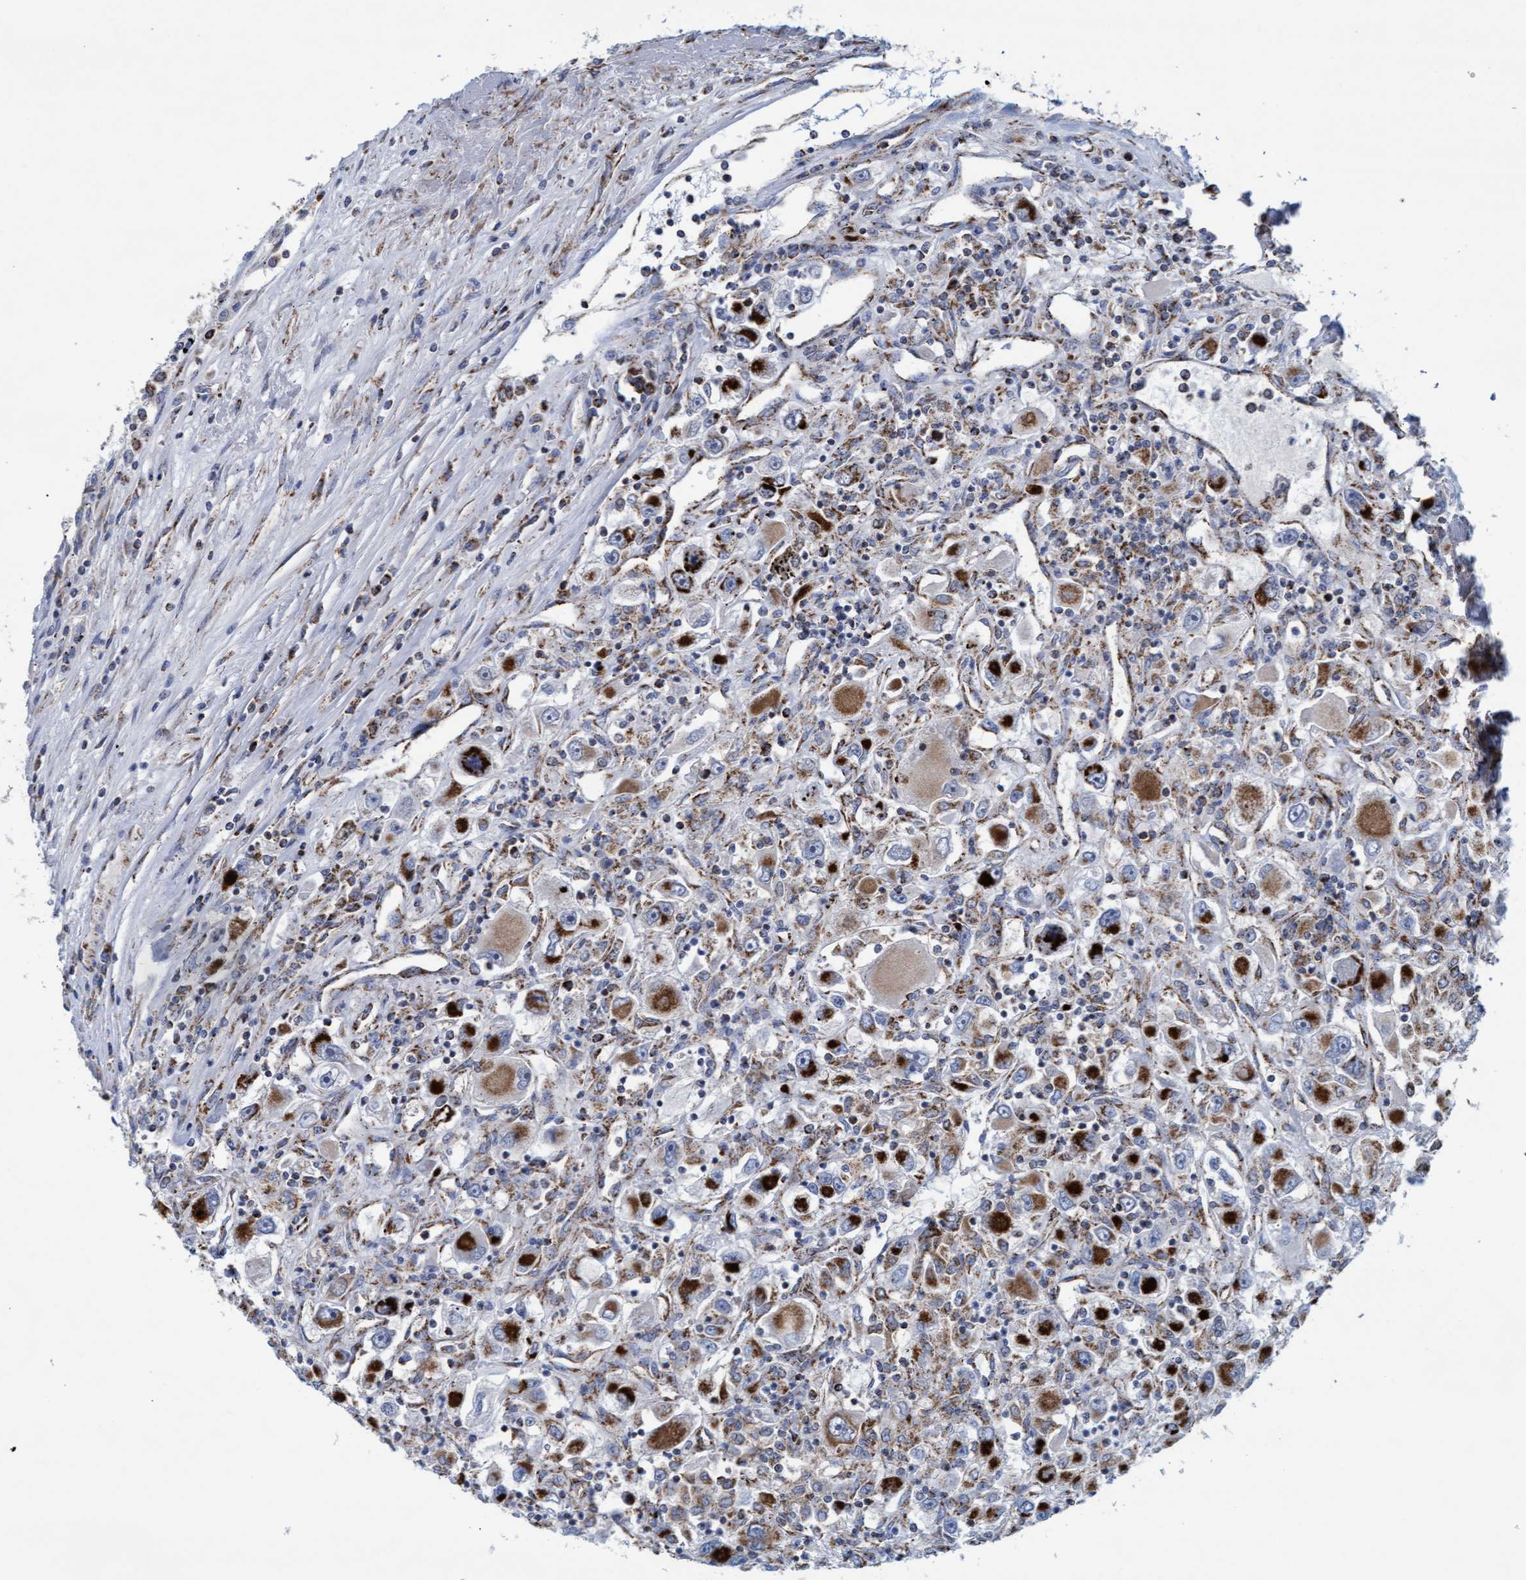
{"staining": {"intensity": "moderate", "quantity": ">75%", "location": "cytoplasmic/membranous"}, "tissue": "renal cancer", "cell_type": "Tumor cells", "image_type": "cancer", "snomed": [{"axis": "morphology", "description": "Adenocarcinoma, NOS"}, {"axis": "topography", "description": "Kidney"}], "caption": "A photomicrograph of renal adenocarcinoma stained for a protein demonstrates moderate cytoplasmic/membranous brown staining in tumor cells. (Brightfield microscopy of DAB IHC at high magnification).", "gene": "MRPL38", "patient": {"sex": "female", "age": 52}}